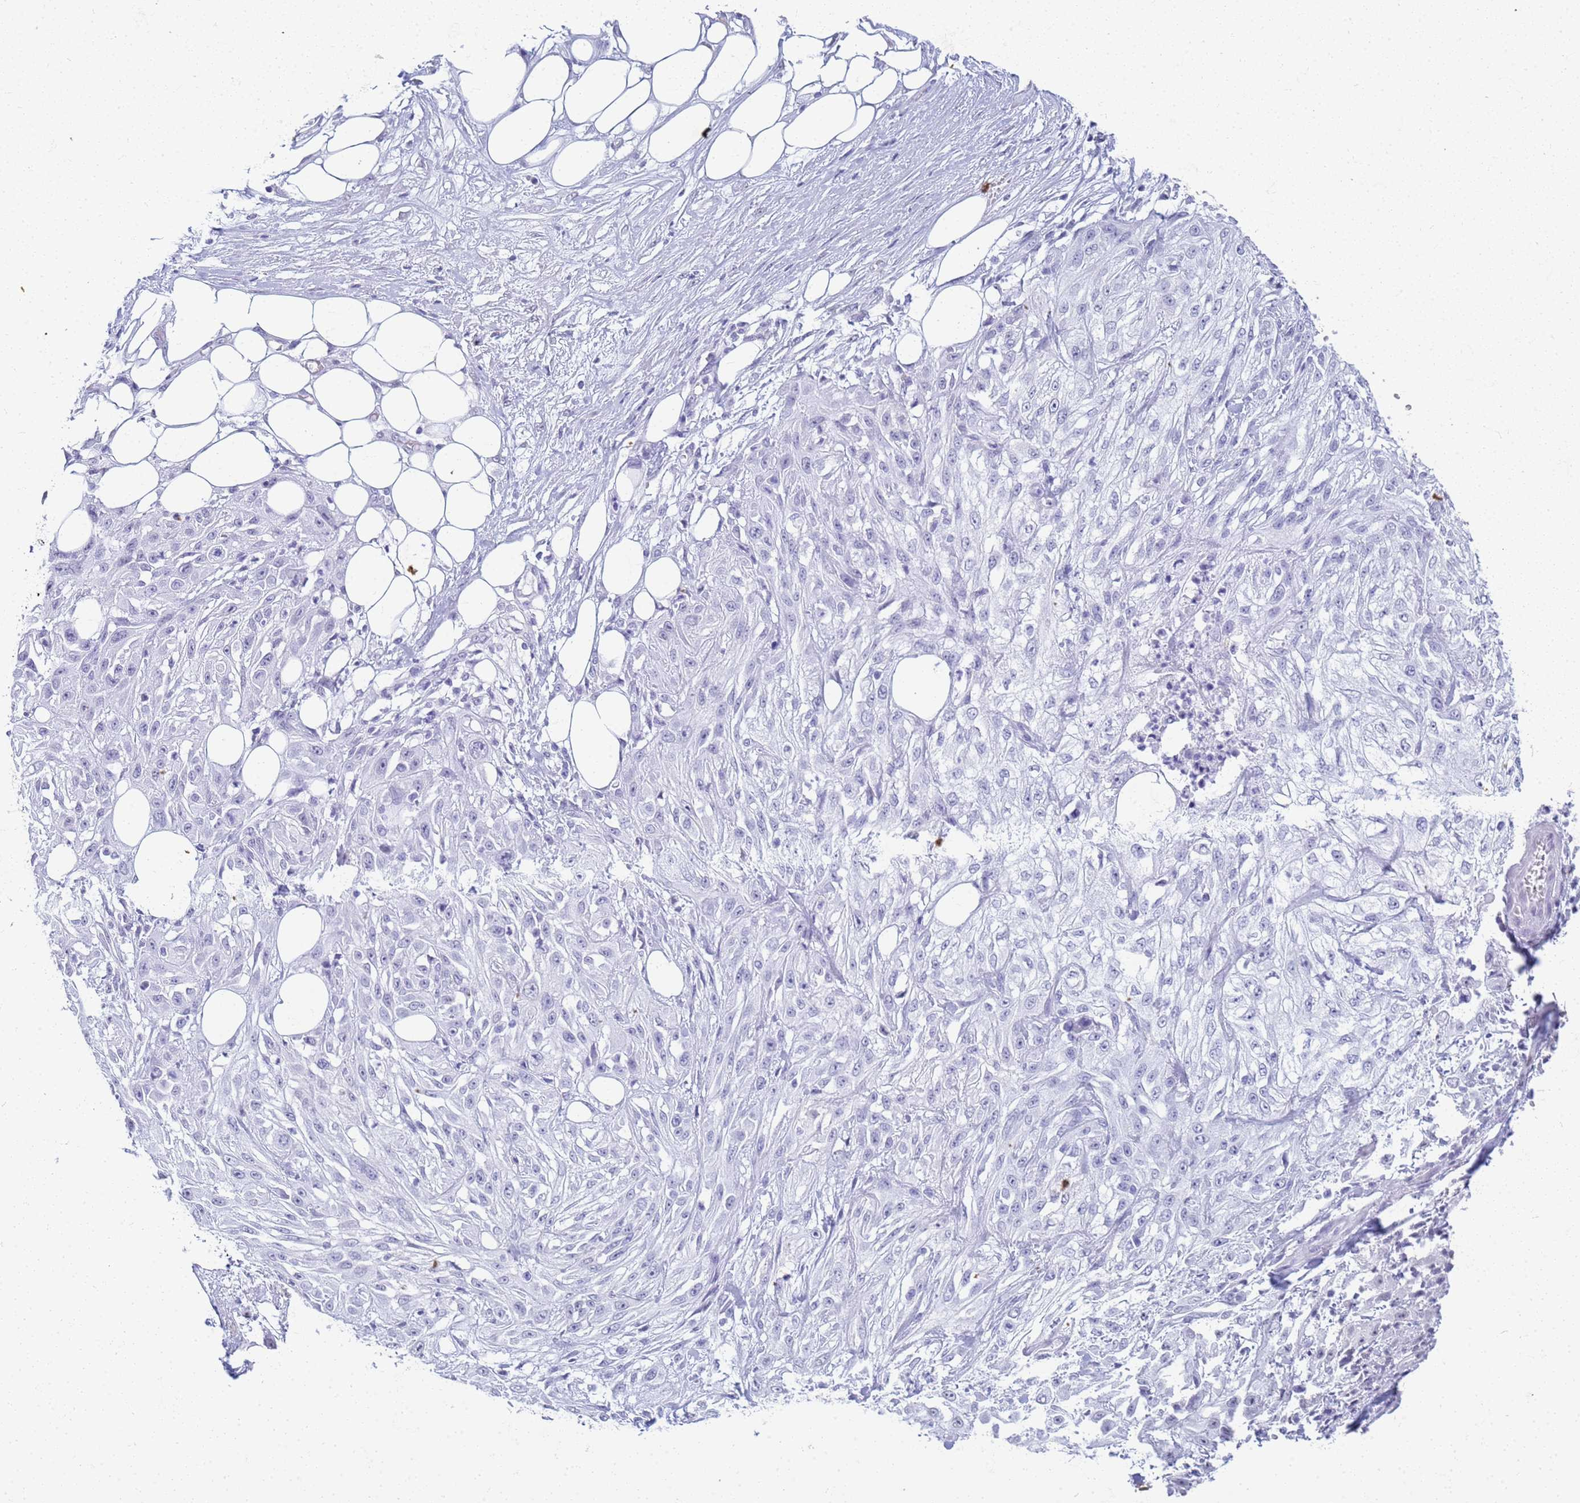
{"staining": {"intensity": "negative", "quantity": "none", "location": "none"}, "tissue": "skin cancer", "cell_type": "Tumor cells", "image_type": "cancer", "snomed": [{"axis": "morphology", "description": "Squamous cell carcinoma, NOS"}, {"axis": "morphology", "description": "Squamous cell carcinoma, metastatic, NOS"}, {"axis": "topography", "description": "Skin"}, {"axis": "topography", "description": "Lymph node"}], "caption": "Immunohistochemical staining of skin squamous cell carcinoma exhibits no significant positivity in tumor cells.", "gene": "SLC7A9", "patient": {"sex": "male", "age": 75}}